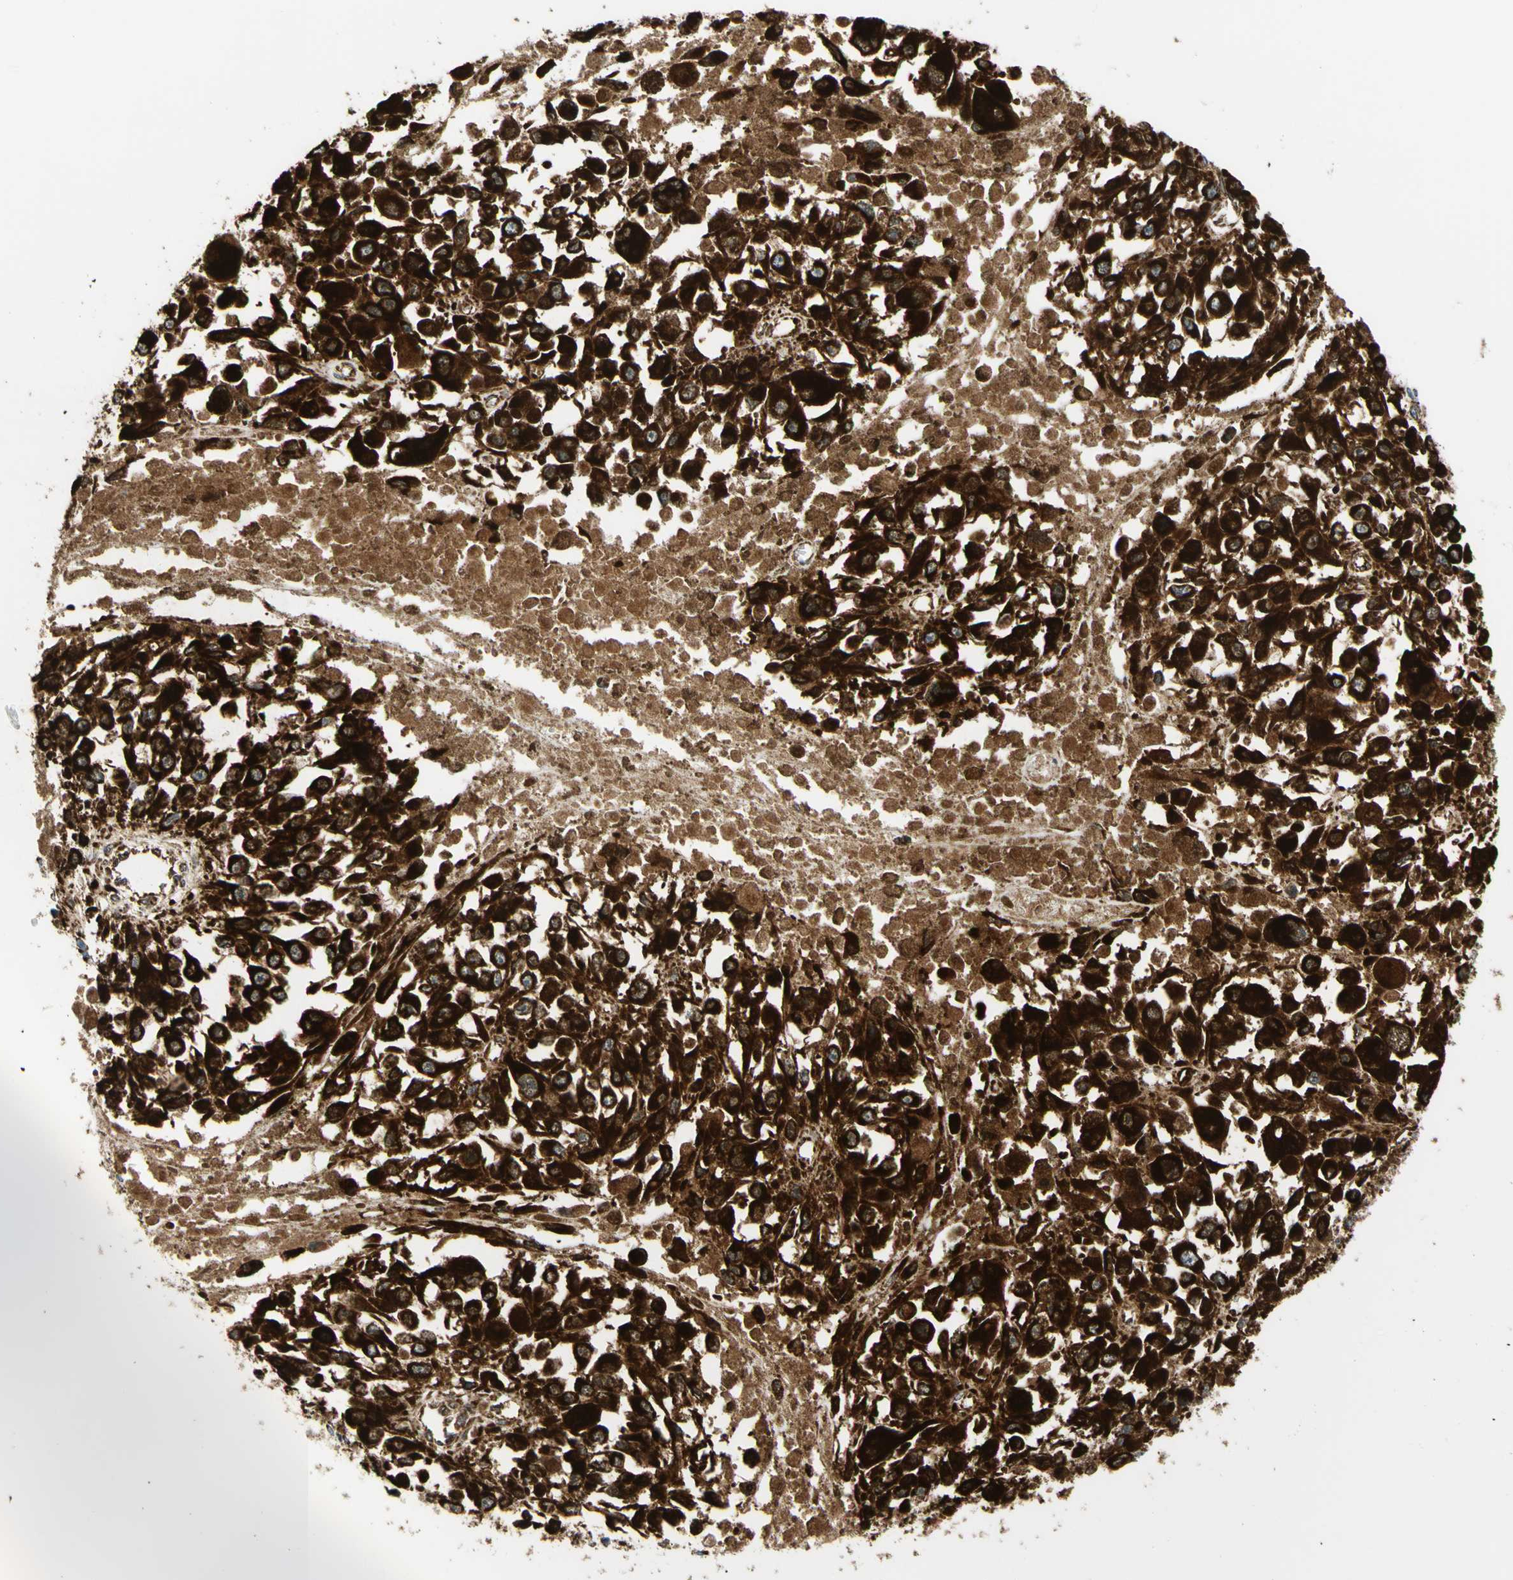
{"staining": {"intensity": "strong", "quantity": ">75%", "location": "cytoplasmic/membranous"}, "tissue": "melanoma", "cell_type": "Tumor cells", "image_type": "cancer", "snomed": [{"axis": "morphology", "description": "Malignant melanoma, Metastatic site"}, {"axis": "topography", "description": "Lymph node"}], "caption": "This image exhibits IHC staining of human melanoma, with high strong cytoplasmic/membranous positivity in approximately >75% of tumor cells.", "gene": "MAVS", "patient": {"sex": "male", "age": 59}}